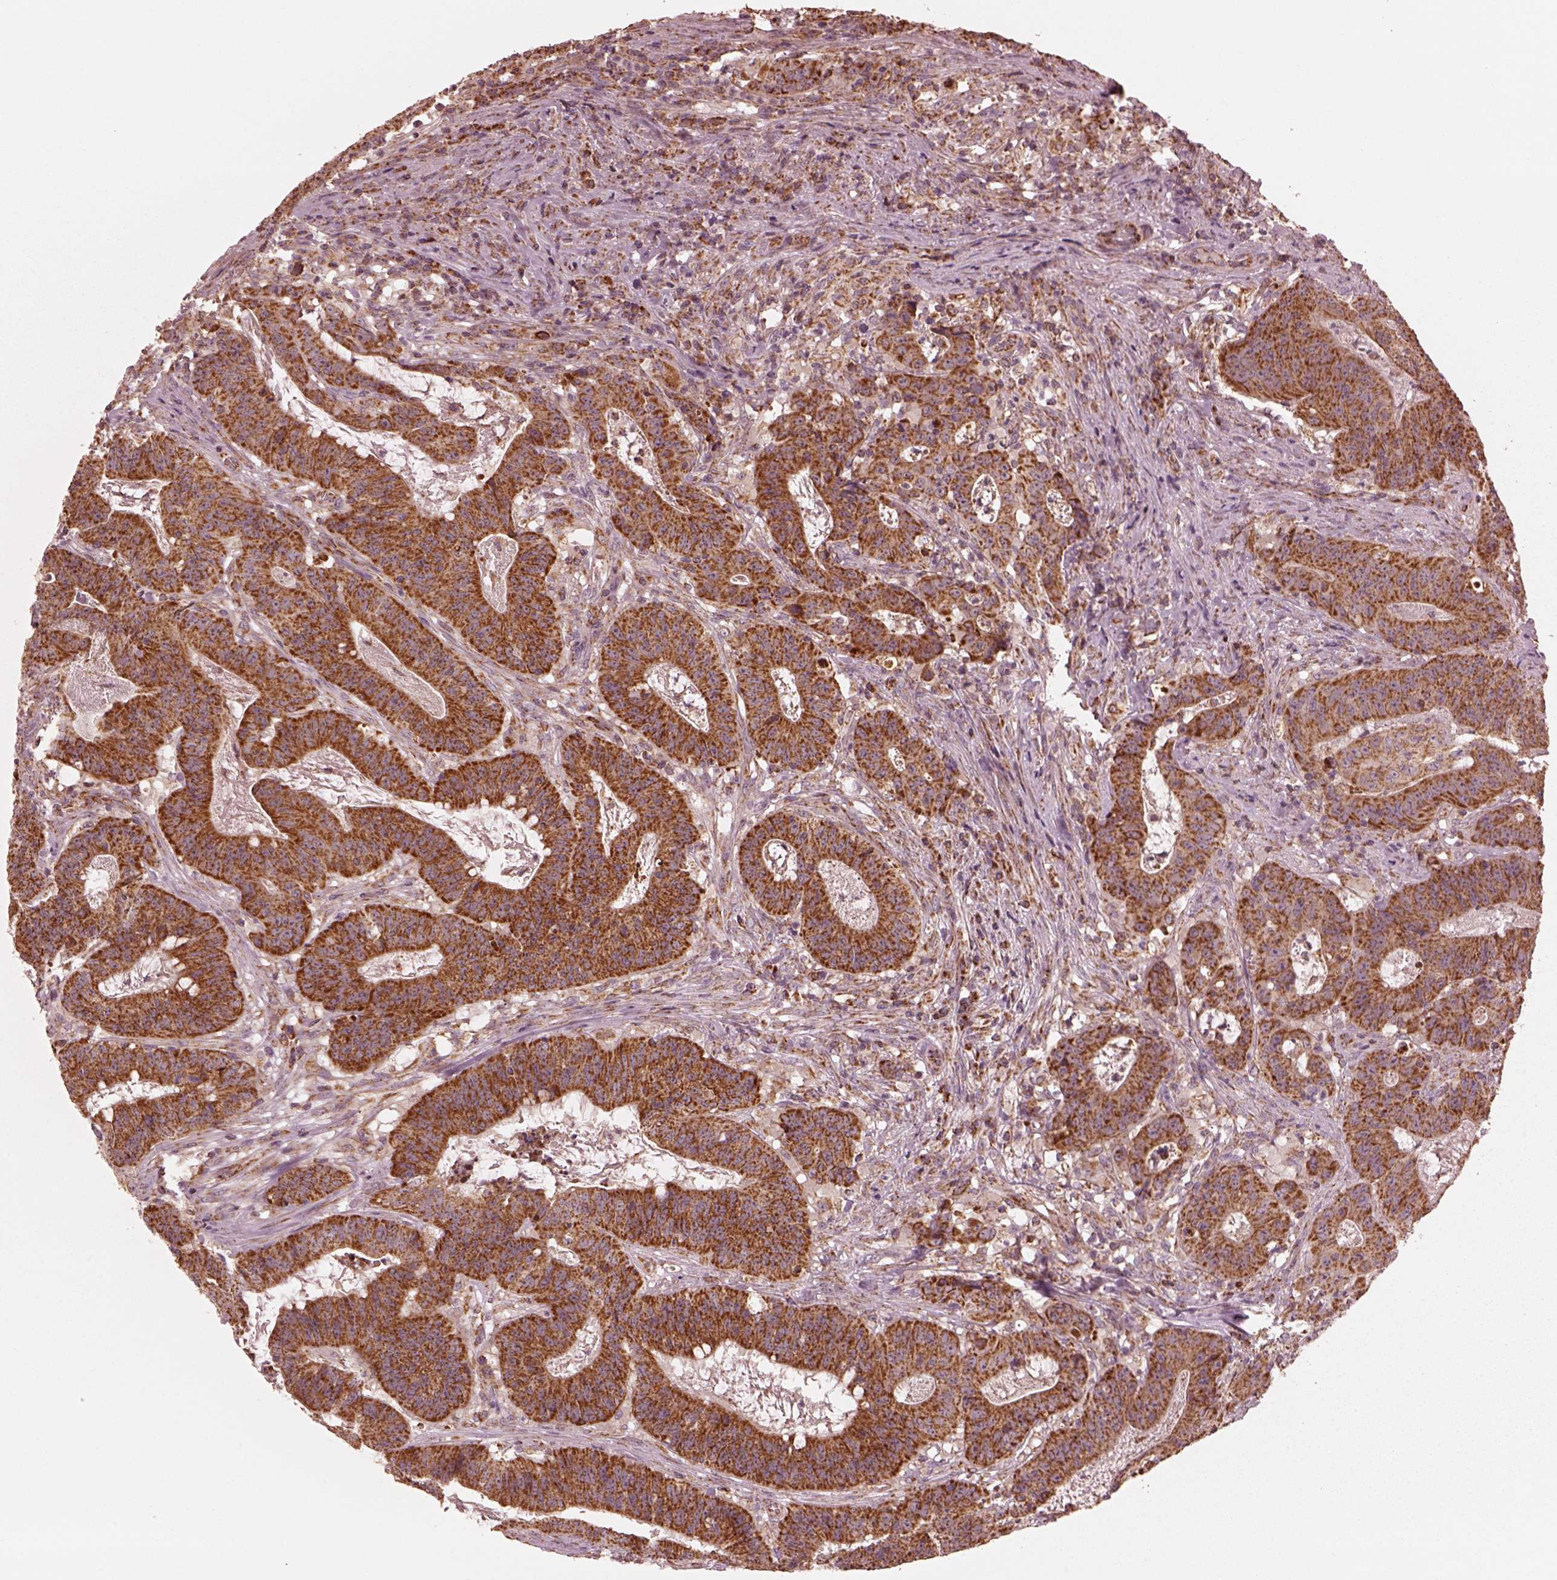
{"staining": {"intensity": "strong", "quantity": ">75%", "location": "cytoplasmic/membranous"}, "tissue": "colorectal cancer", "cell_type": "Tumor cells", "image_type": "cancer", "snomed": [{"axis": "morphology", "description": "Adenocarcinoma, NOS"}, {"axis": "topography", "description": "Colon"}], "caption": "Protein staining of colorectal adenocarcinoma tissue reveals strong cytoplasmic/membranous staining in approximately >75% of tumor cells.", "gene": "NDUFB10", "patient": {"sex": "male", "age": 33}}